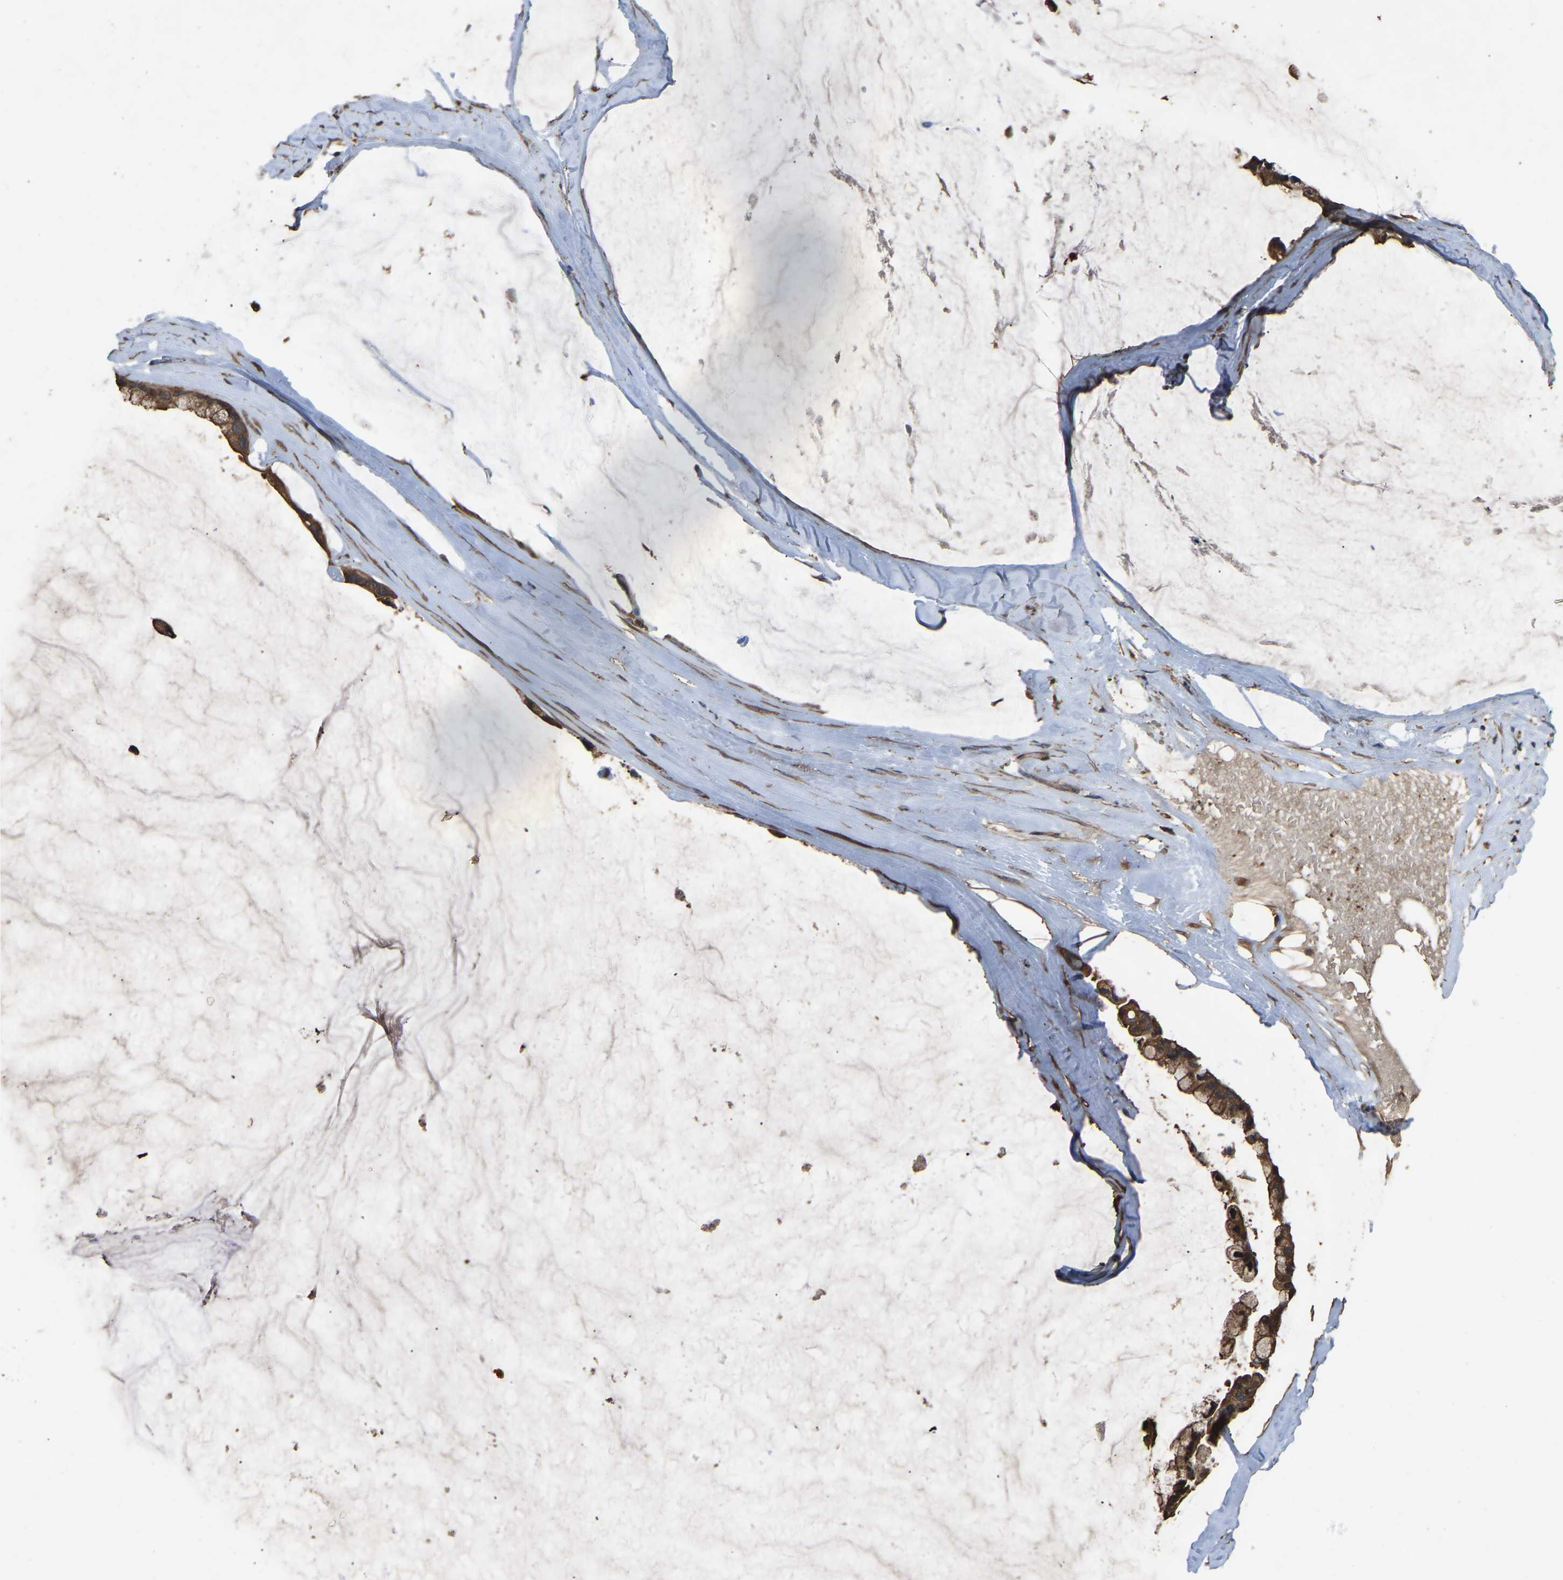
{"staining": {"intensity": "moderate", "quantity": ">75%", "location": "cytoplasmic/membranous"}, "tissue": "ovarian cancer", "cell_type": "Tumor cells", "image_type": "cancer", "snomed": [{"axis": "morphology", "description": "Cystadenocarcinoma, mucinous, NOS"}, {"axis": "topography", "description": "Ovary"}], "caption": "Immunohistochemistry histopathology image of neoplastic tissue: human ovarian cancer (mucinous cystadenocarcinoma) stained using immunohistochemistry (IHC) shows medium levels of moderate protein expression localized specifically in the cytoplasmic/membranous of tumor cells, appearing as a cytoplasmic/membranous brown color.", "gene": "FHIT", "patient": {"sex": "female", "age": 39}}